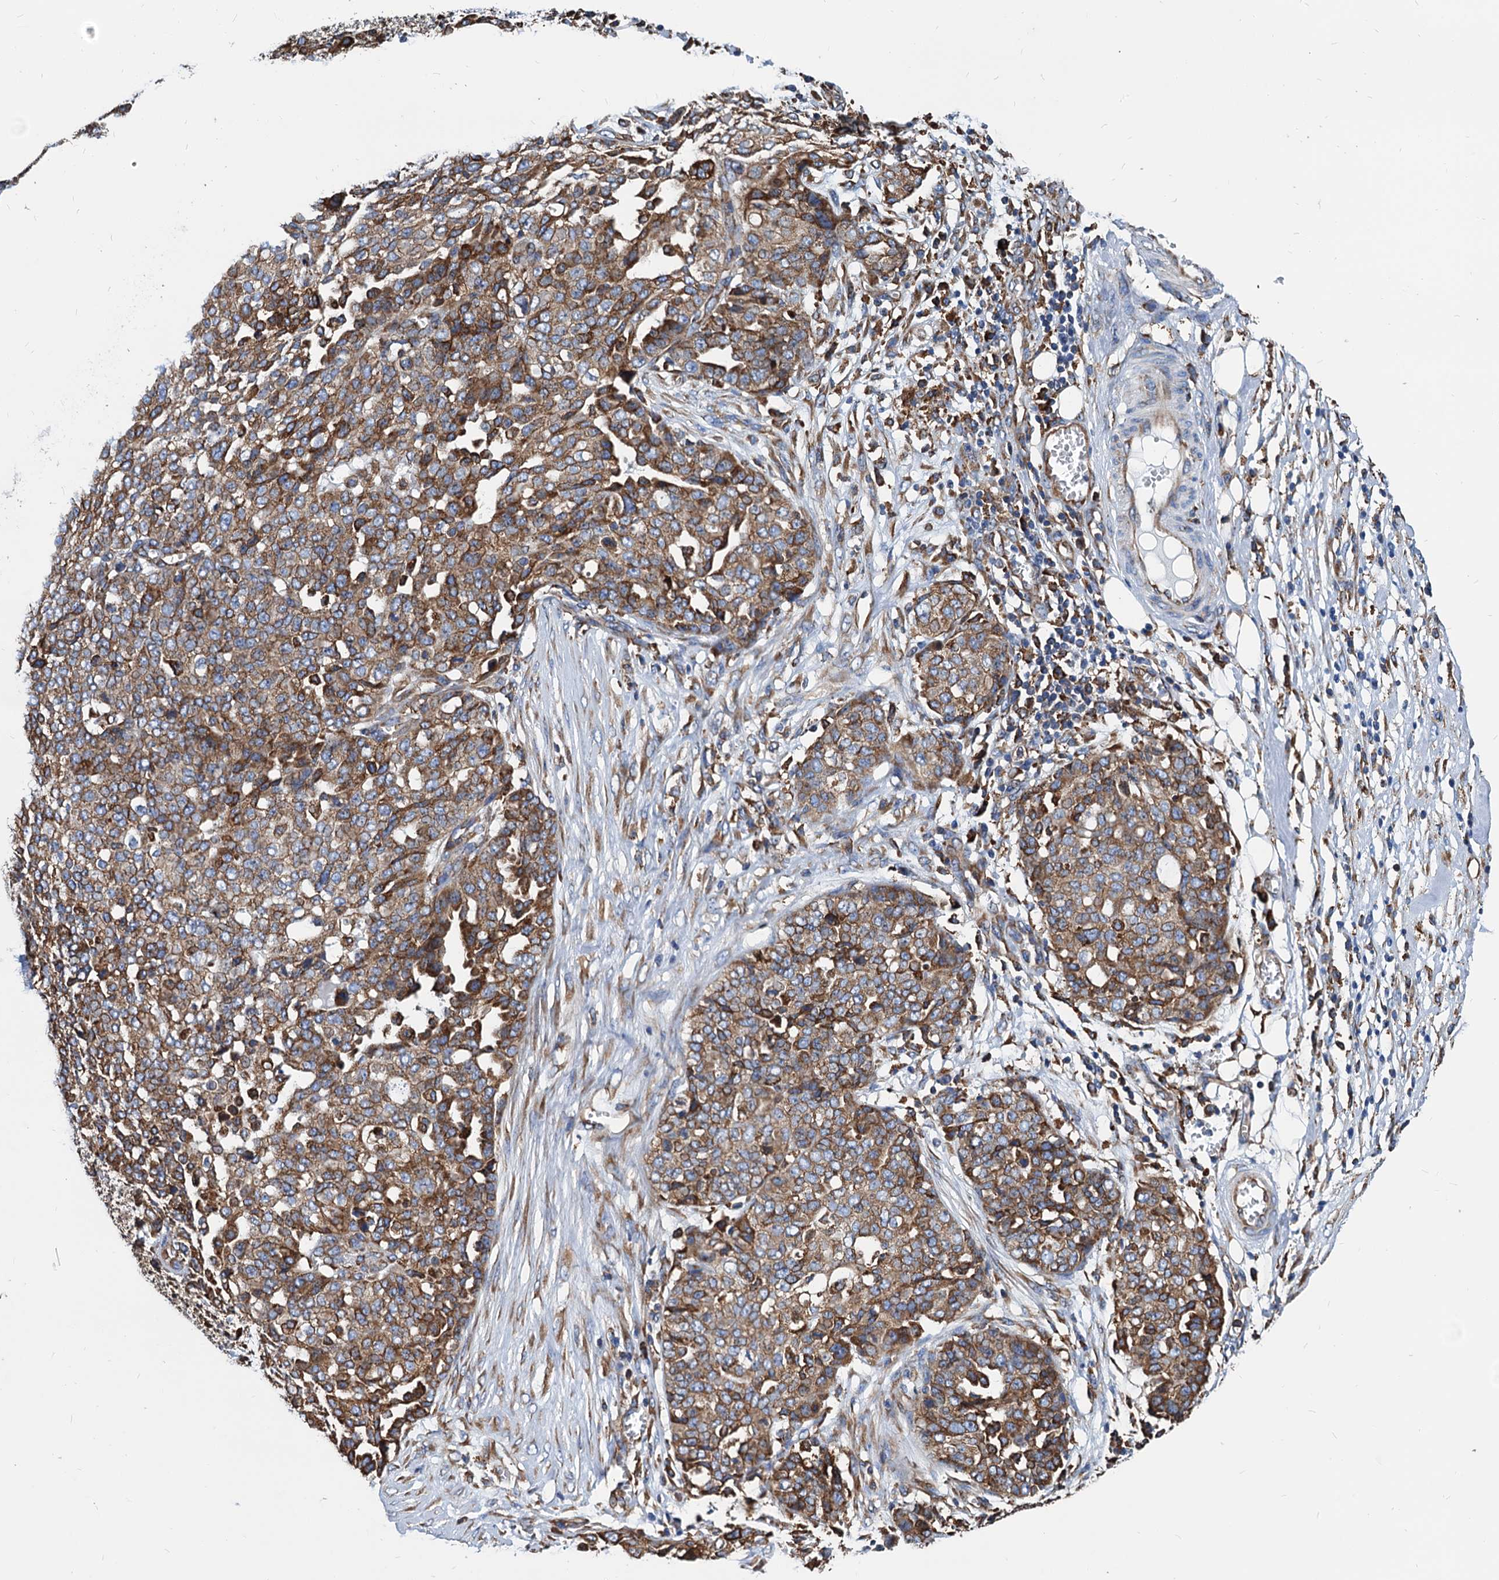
{"staining": {"intensity": "moderate", "quantity": ">75%", "location": "cytoplasmic/membranous"}, "tissue": "ovarian cancer", "cell_type": "Tumor cells", "image_type": "cancer", "snomed": [{"axis": "morphology", "description": "Cystadenocarcinoma, serous, NOS"}, {"axis": "topography", "description": "Soft tissue"}, {"axis": "topography", "description": "Ovary"}], "caption": "Ovarian cancer (serous cystadenocarcinoma) stained with a brown dye shows moderate cytoplasmic/membranous positive positivity in approximately >75% of tumor cells.", "gene": "HSPA5", "patient": {"sex": "female", "age": 57}}